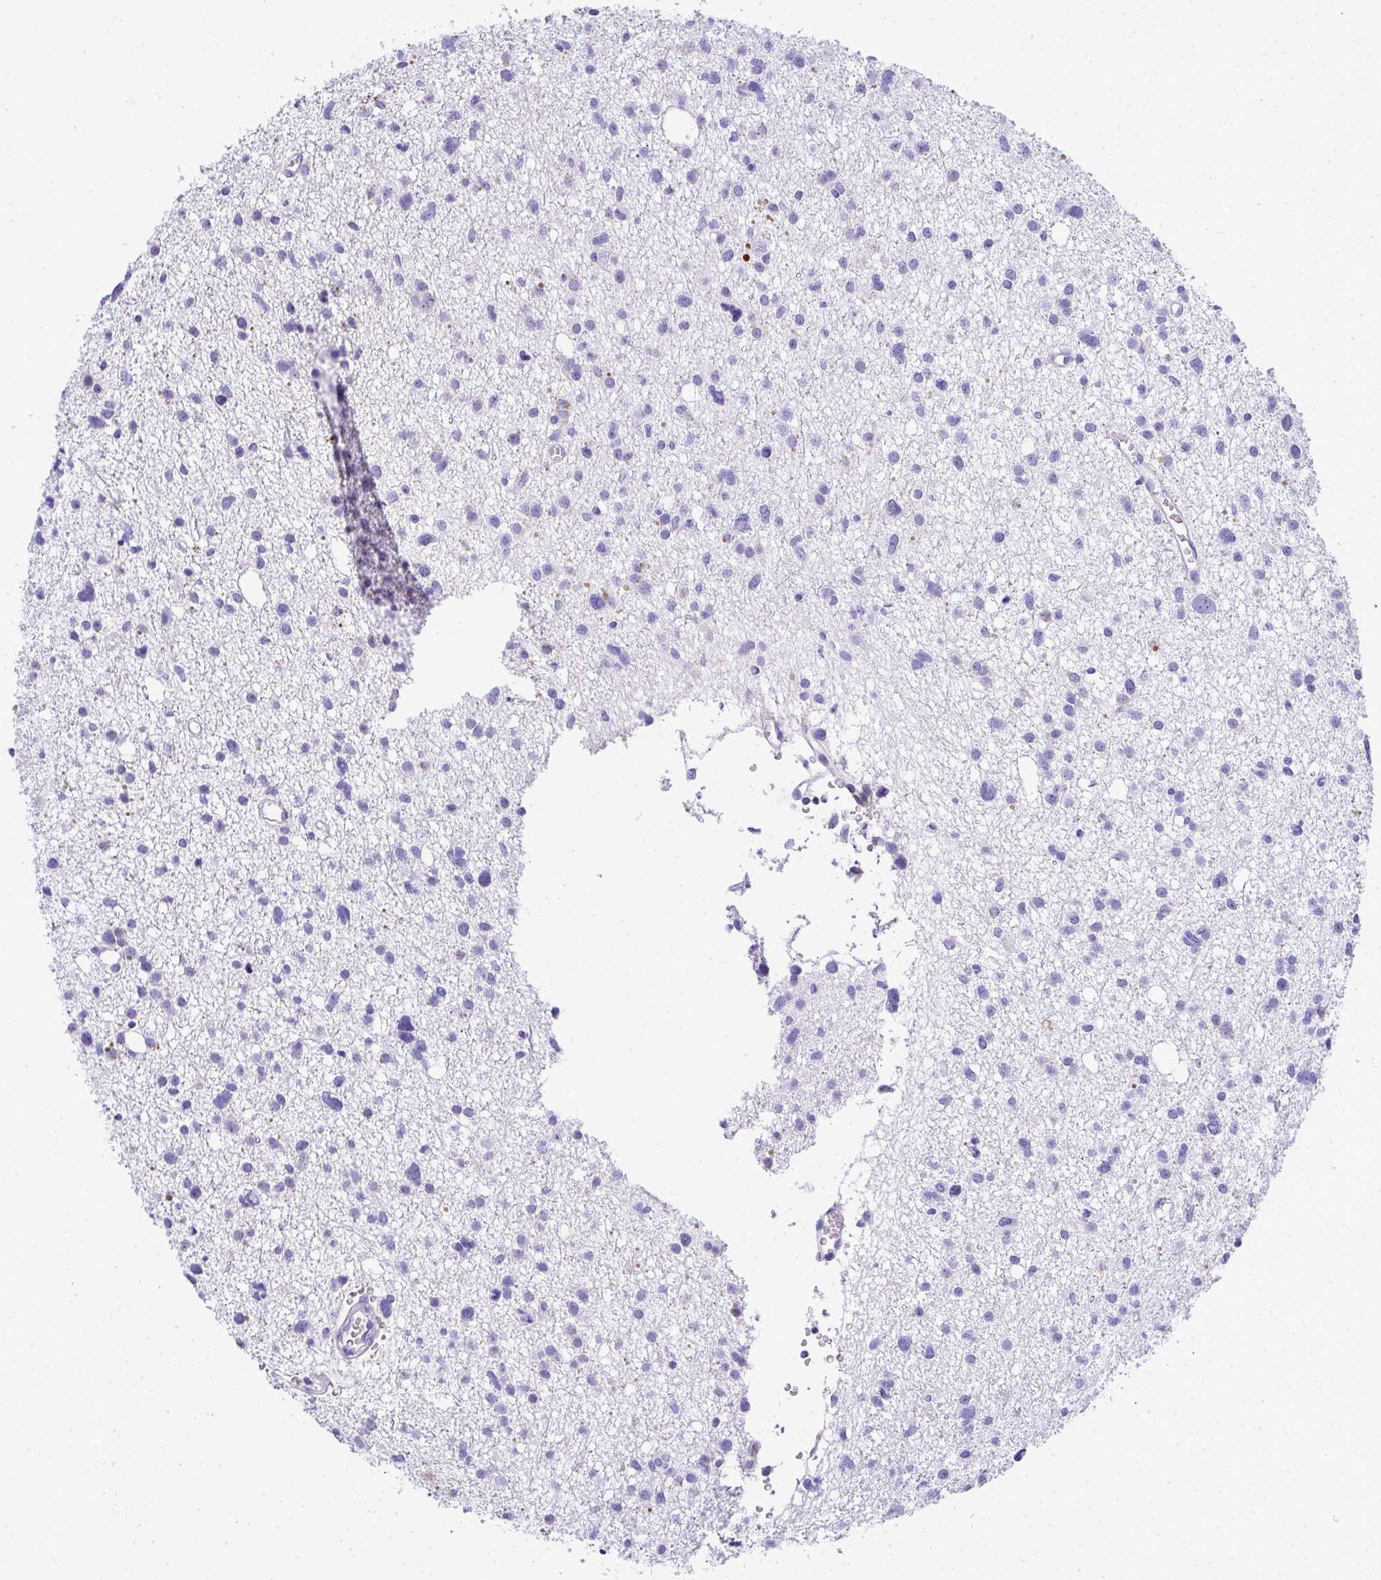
{"staining": {"intensity": "negative", "quantity": "none", "location": "none"}, "tissue": "glioma", "cell_type": "Tumor cells", "image_type": "cancer", "snomed": [{"axis": "morphology", "description": "Glioma, malignant, High grade"}, {"axis": "topography", "description": "Brain"}], "caption": "Glioma was stained to show a protein in brown. There is no significant expression in tumor cells.", "gene": "ADRA2C", "patient": {"sex": "male", "age": 23}}